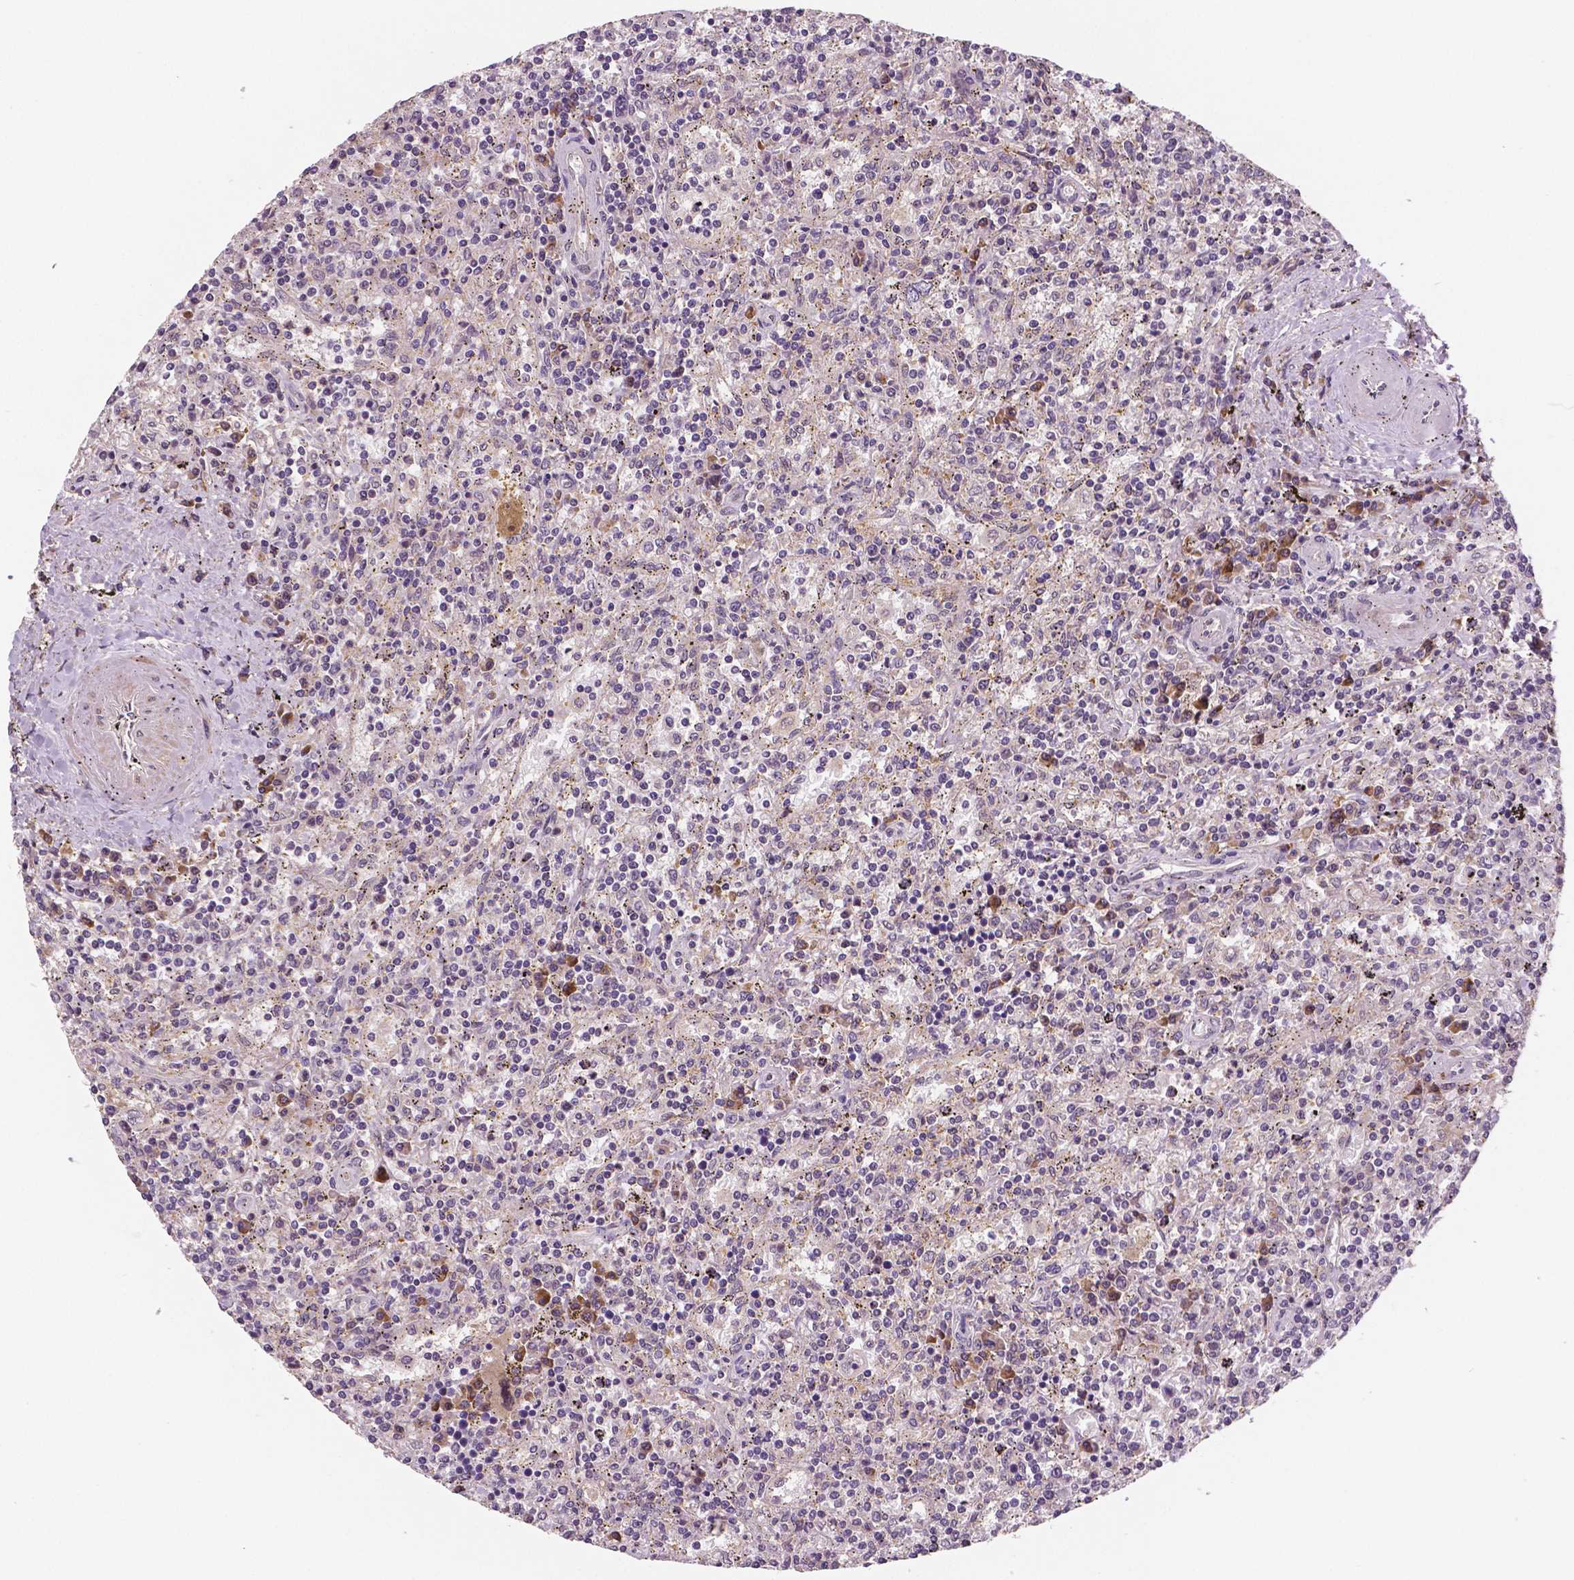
{"staining": {"intensity": "negative", "quantity": "none", "location": "none"}, "tissue": "lymphoma", "cell_type": "Tumor cells", "image_type": "cancer", "snomed": [{"axis": "morphology", "description": "Malignant lymphoma, non-Hodgkin's type, Low grade"}, {"axis": "topography", "description": "Spleen"}], "caption": "High power microscopy image of an IHC image of lymphoma, revealing no significant positivity in tumor cells.", "gene": "STAT3", "patient": {"sex": "male", "age": 62}}